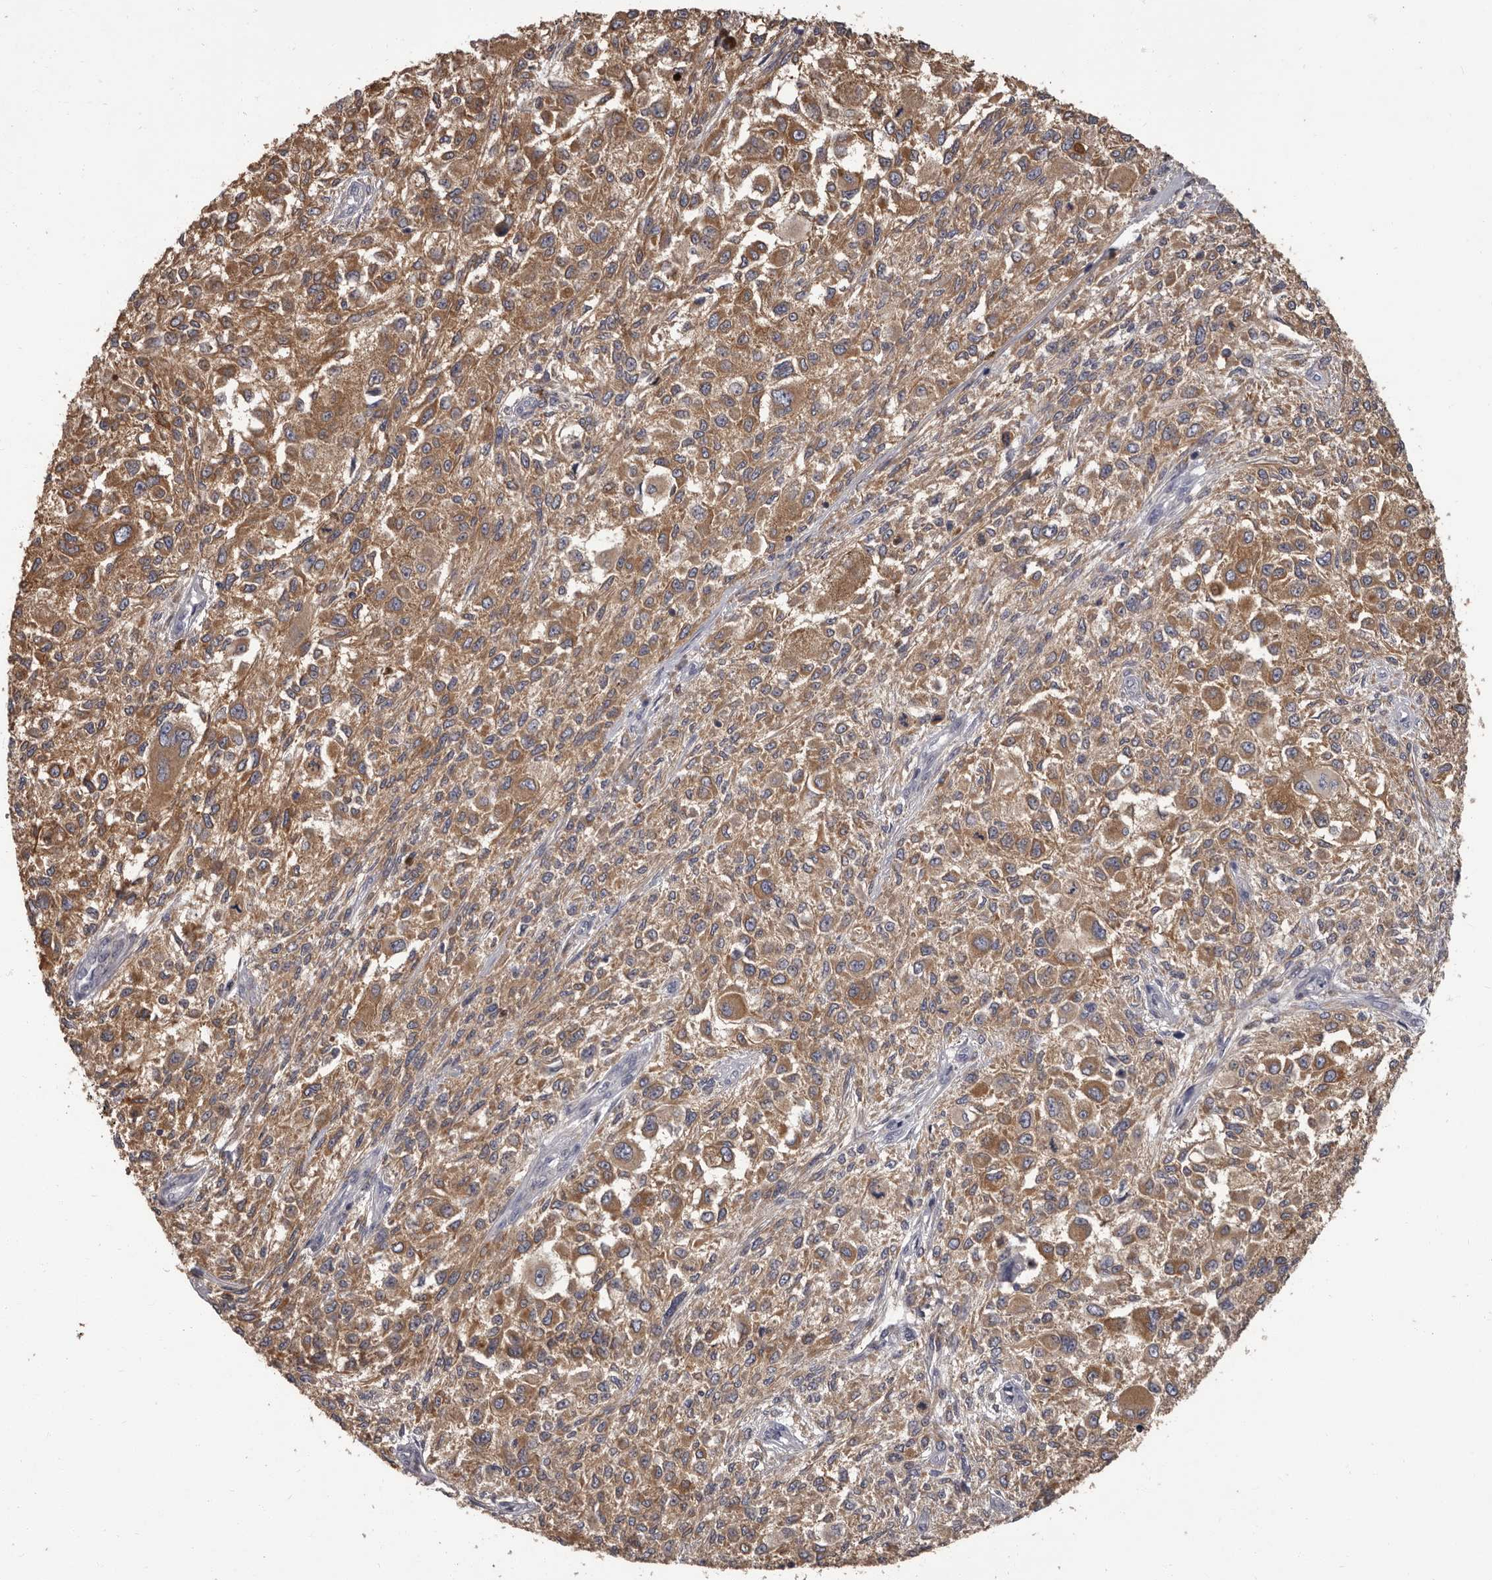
{"staining": {"intensity": "moderate", "quantity": ">75%", "location": "cytoplasmic/membranous"}, "tissue": "melanoma", "cell_type": "Tumor cells", "image_type": "cancer", "snomed": [{"axis": "morphology", "description": "Necrosis, NOS"}, {"axis": "morphology", "description": "Malignant melanoma, NOS"}, {"axis": "topography", "description": "Skin"}], "caption": "This image demonstrates immunohistochemistry (IHC) staining of melanoma, with medium moderate cytoplasmic/membranous staining in about >75% of tumor cells.", "gene": "APEH", "patient": {"sex": "female", "age": 87}}